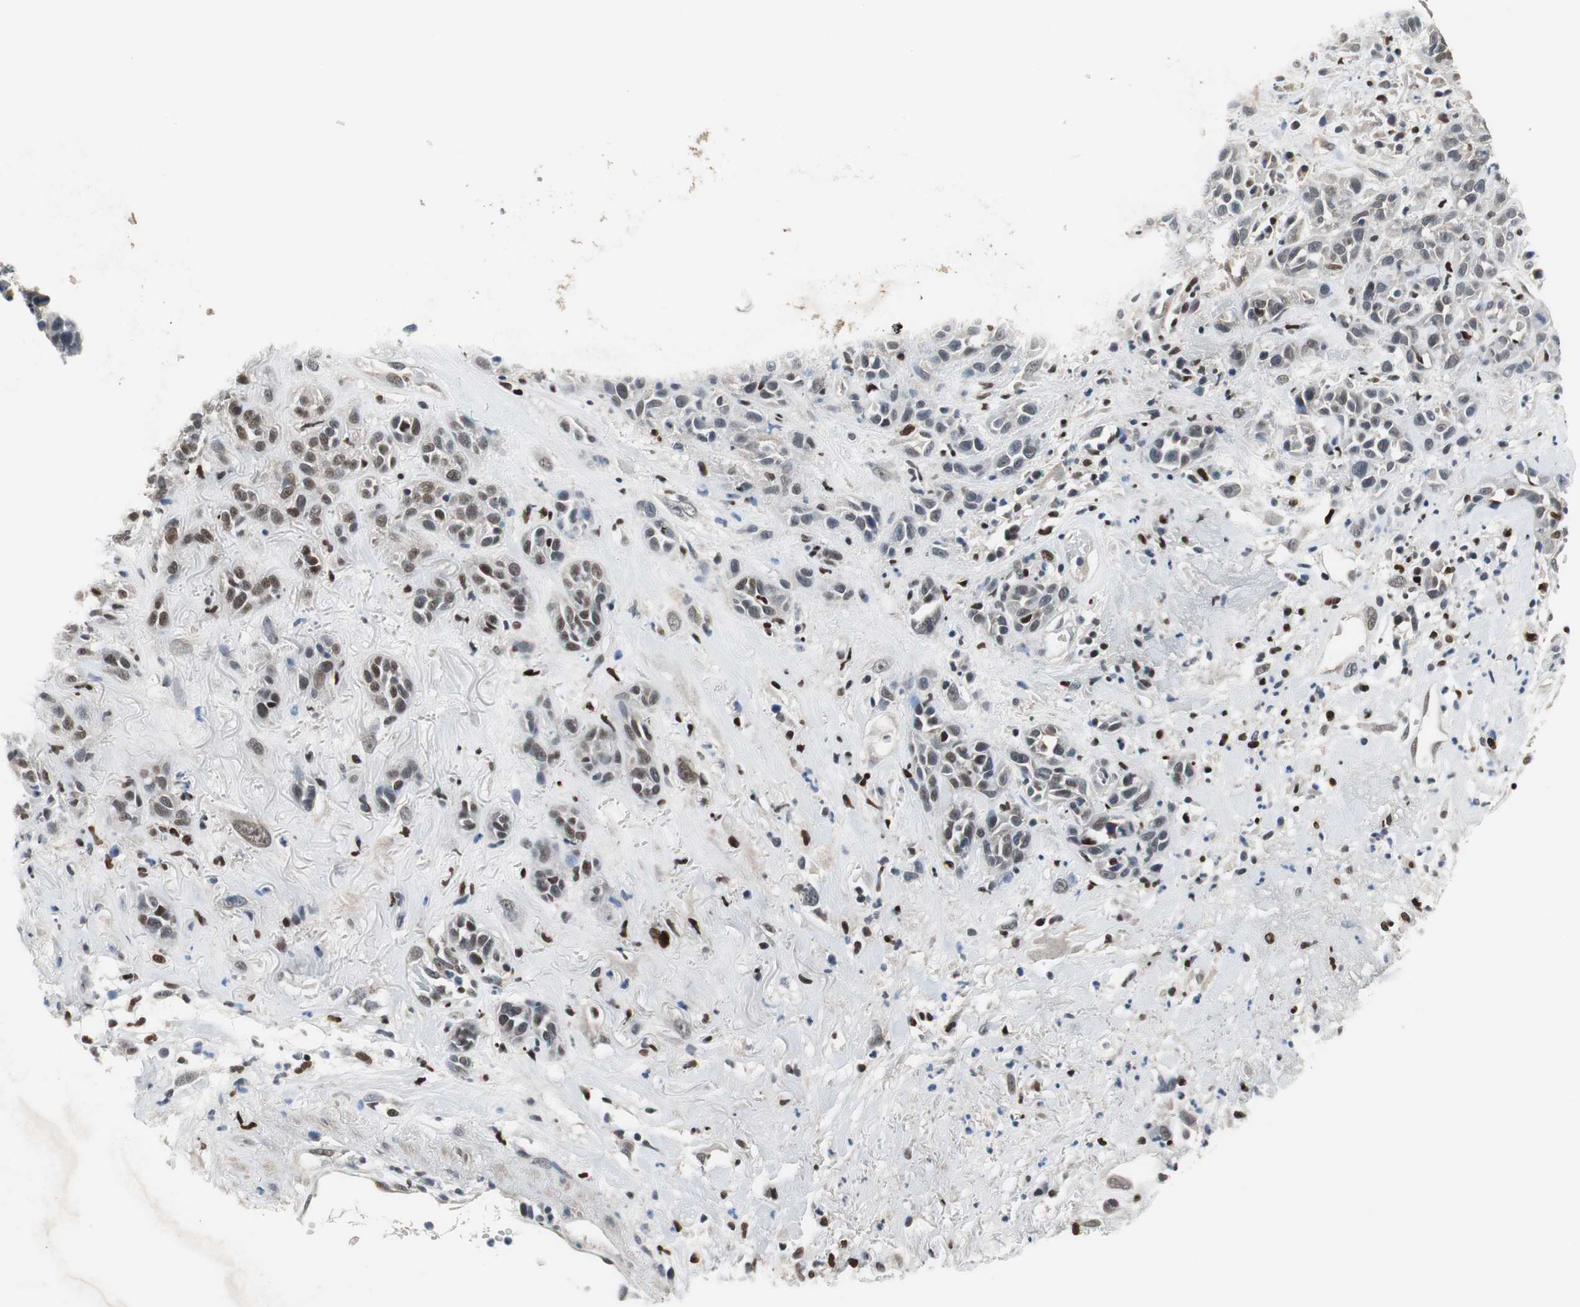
{"staining": {"intensity": "weak", "quantity": "25%-75%", "location": "nuclear"}, "tissue": "head and neck cancer", "cell_type": "Tumor cells", "image_type": "cancer", "snomed": [{"axis": "morphology", "description": "Squamous cell carcinoma, NOS"}, {"axis": "topography", "description": "Head-Neck"}], "caption": "The immunohistochemical stain highlights weak nuclear staining in tumor cells of squamous cell carcinoma (head and neck) tissue. Using DAB (brown) and hematoxylin (blue) stains, captured at high magnification using brightfield microscopy.", "gene": "MAFB", "patient": {"sex": "male", "age": 62}}